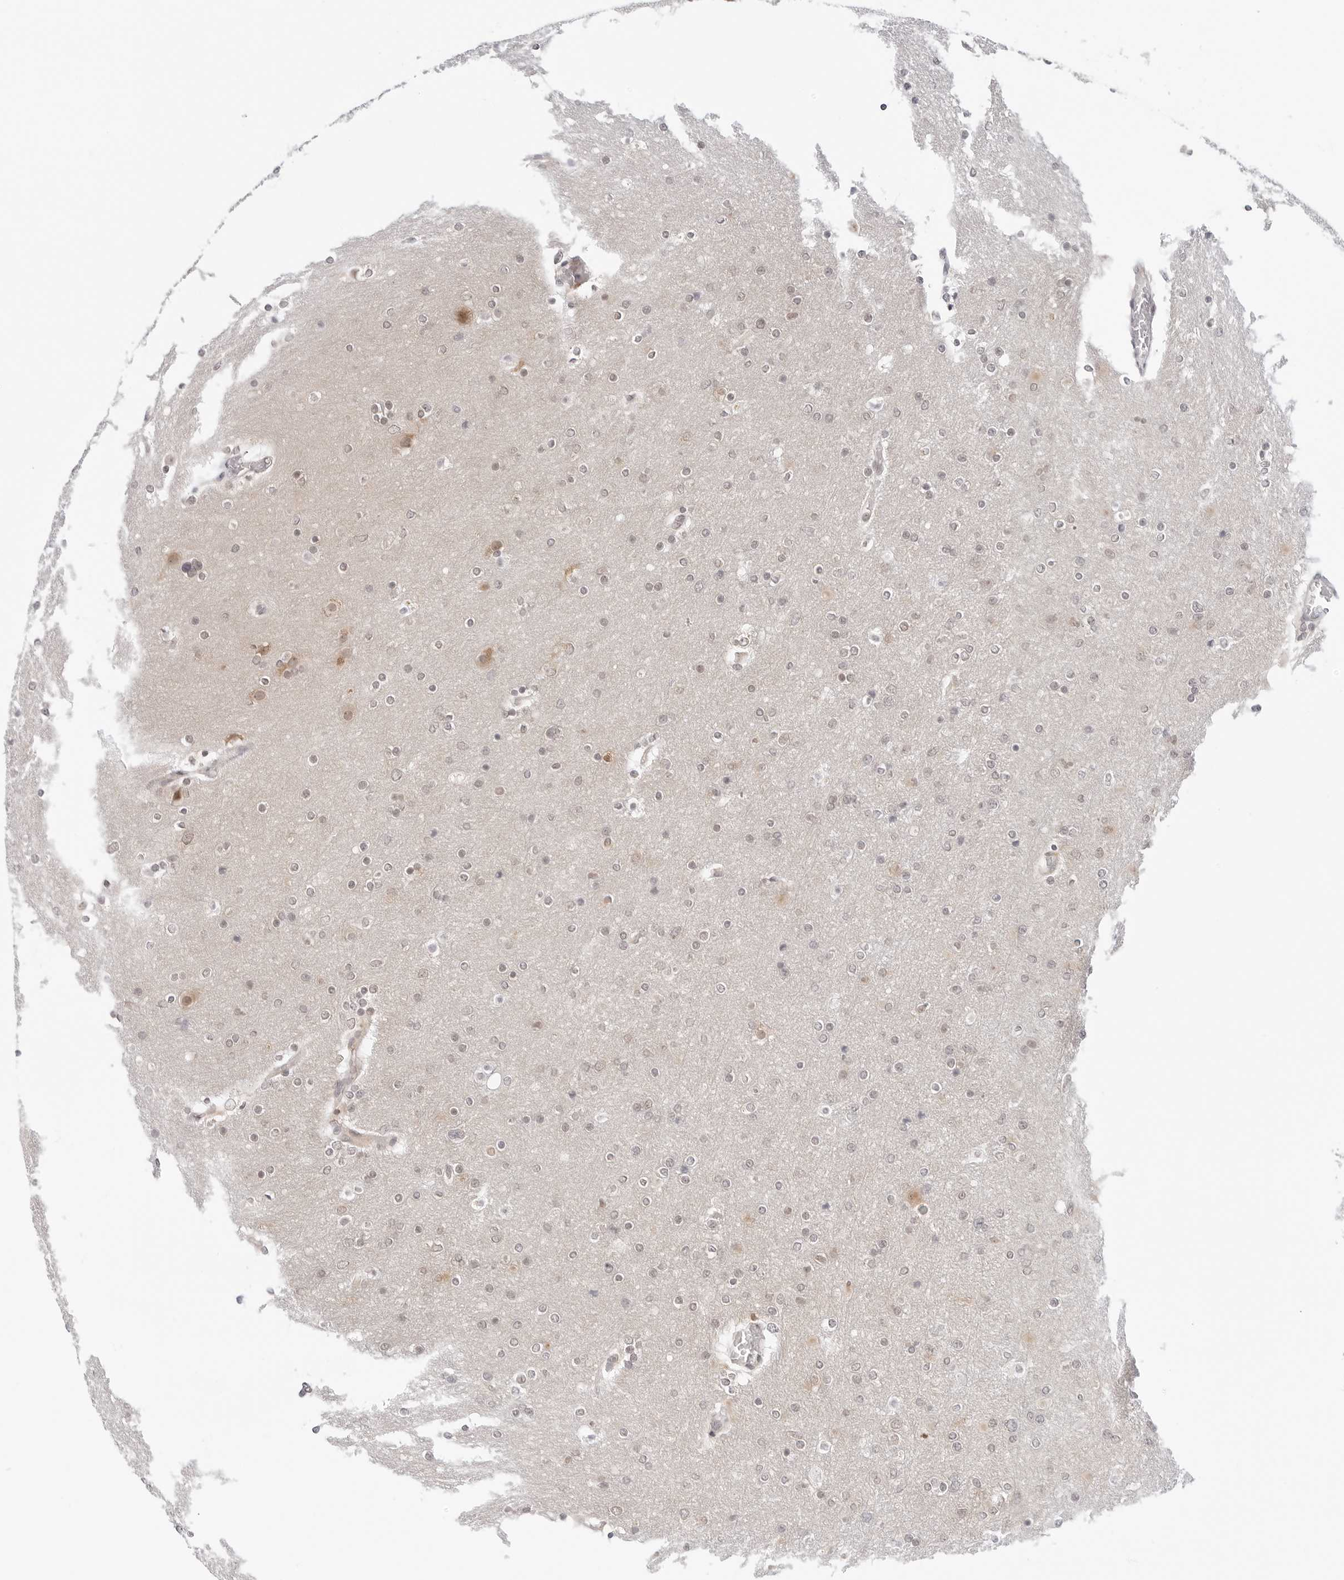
{"staining": {"intensity": "weak", "quantity": "25%-75%", "location": "nuclear"}, "tissue": "glioma", "cell_type": "Tumor cells", "image_type": "cancer", "snomed": [{"axis": "morphology", "description": "Glioma, malignant, High grade"}, {"axis": "topography", "description": "Cerebral cortex"}], "caption": "Immunohistochemistry image of malignant glioma (high-grade) stained for a protein (brown), which reveals low levels of weak nuclear positivity in approximately 25%-75% of tumor cells.", "gene": "NUDC", "patient": {"sex": "female", "age": 36}}